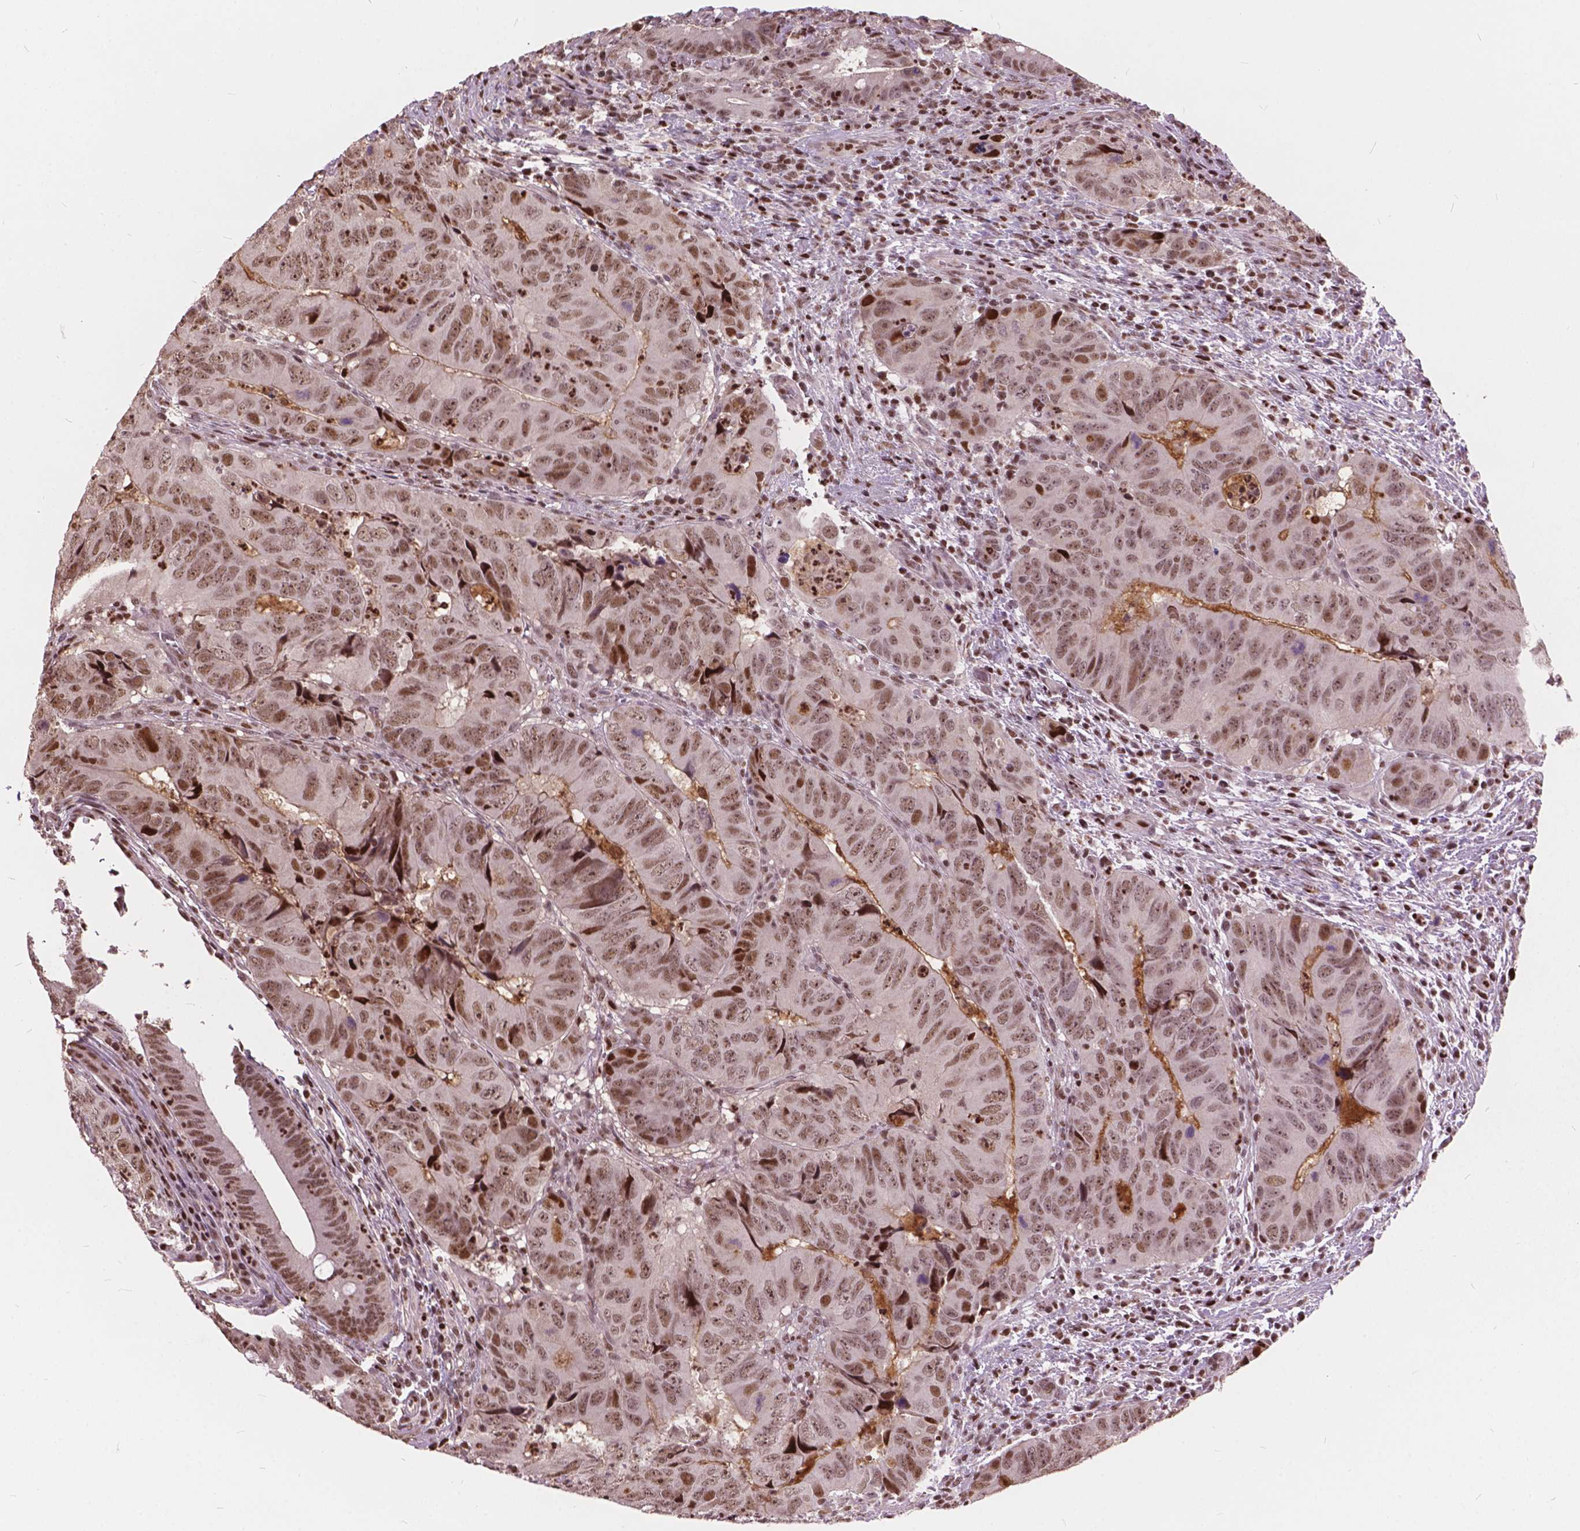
{"staining": {"intensity": "moderate", "quantity": ">75%", "location": "cytoplasmic/membranous,nuclear"}, "tissue": "colorectal cancer", "cell_type": "Tumor cells", "image_type": "cancer", "snomed": [{"axis": "morphology", "description": "Adenocarcinoma, NOS"}, {"axis": "topography", "description": "Colon"}], "caption": "Brown immunohistochemical staining in colorectal cancer (adenocarcinoma) shows moderate cytoplasmic/membranous and nuclear staining in about >75% of tumor cells.", "gene": "ANP32B", "patient": {"sex": "male", "age": 79}}